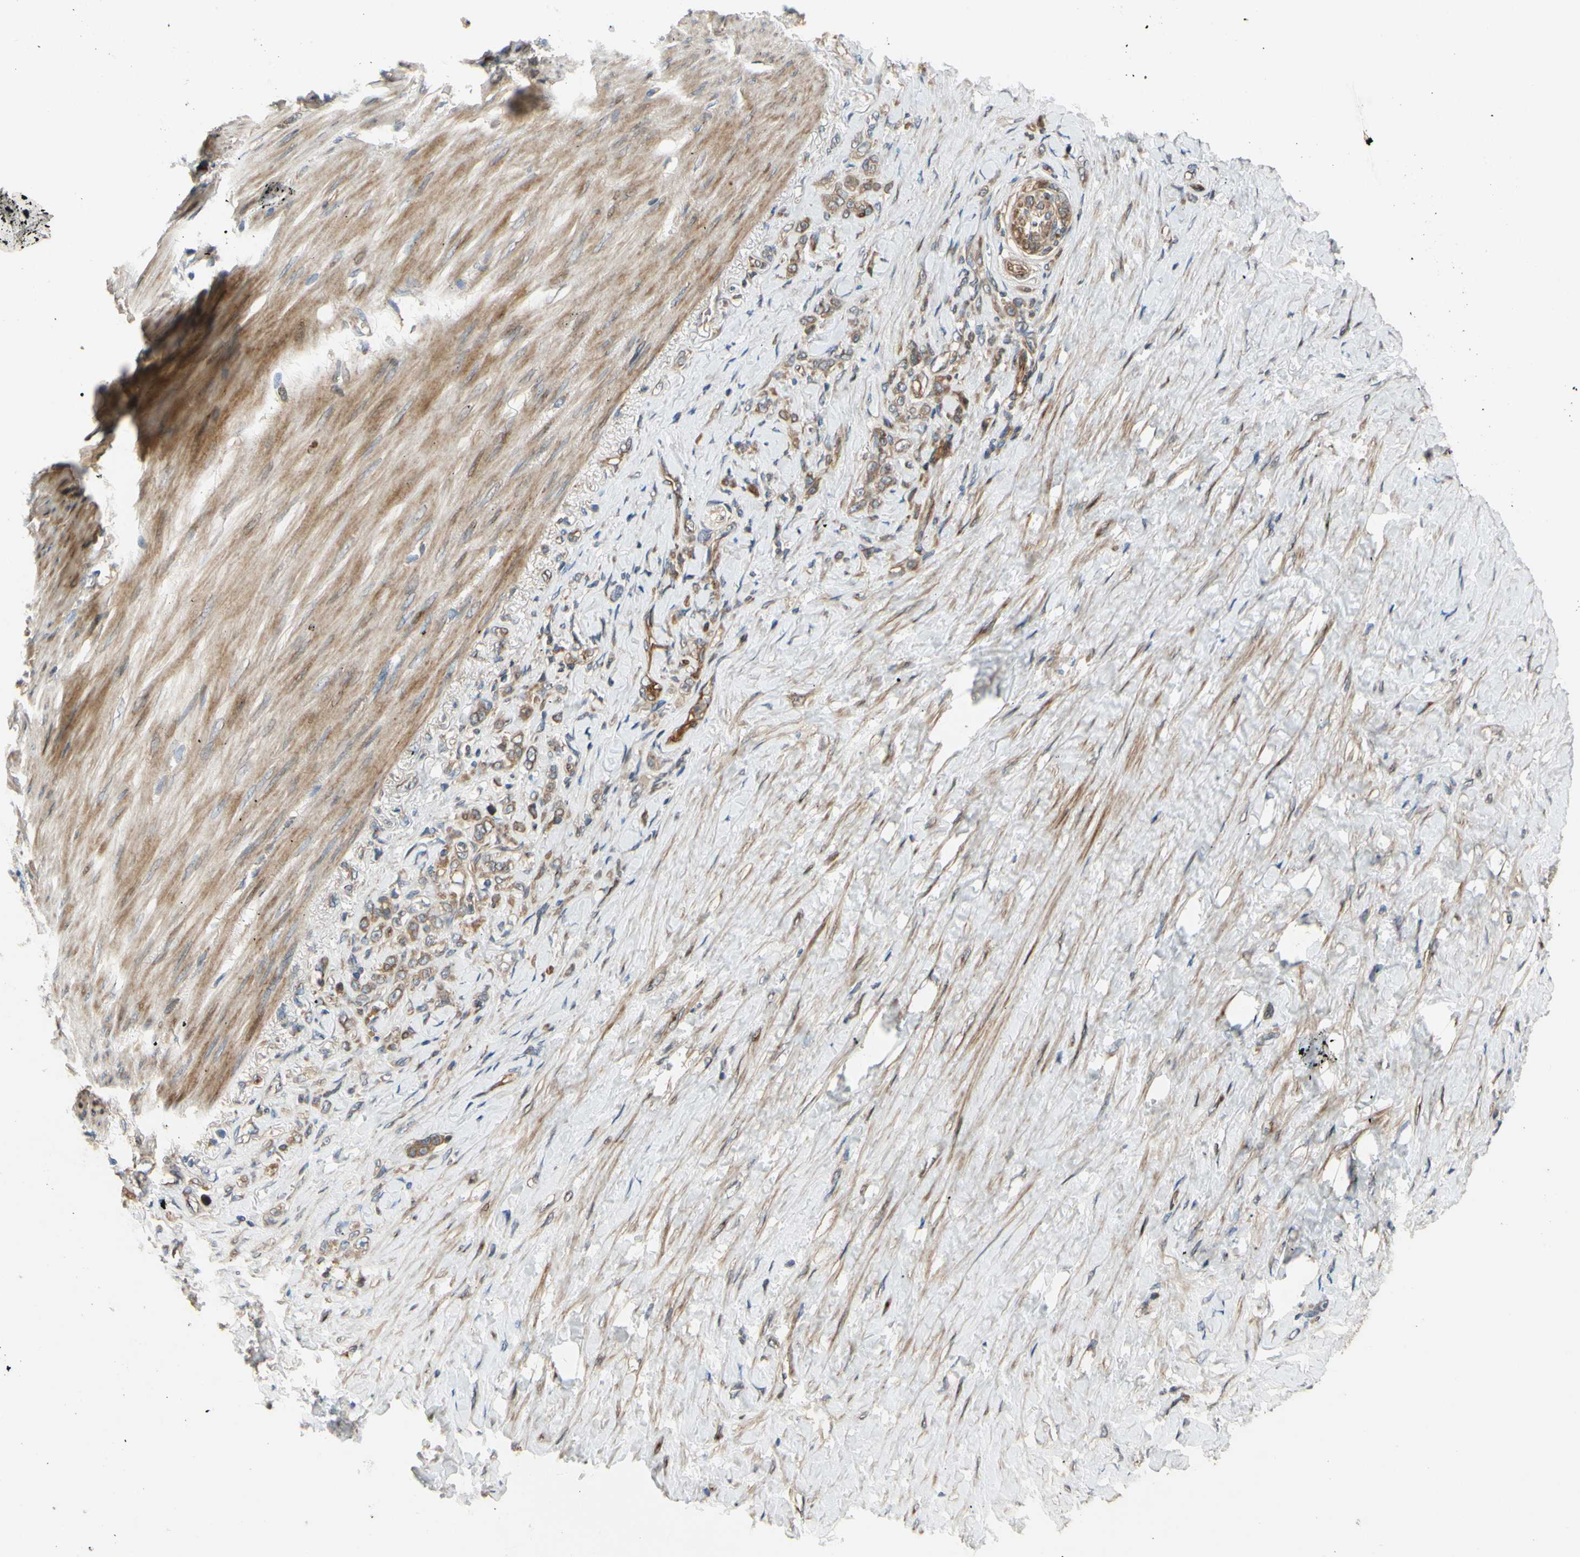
{"staining": {"intensity": "moderate", "quantity": ">75%", "location": "cytoplasmic/membranous"}, "tissue": "stomach cancer", "cell_type": "Tumor cells", "image_type": "cancer", "snomed": [{"axis": "morphology", "description": "Adenocarcinoma, NOS"}, {"axis": "topography", "description": "Stomach"}], "caption": "A micrograph of stomach cancer (adenocarcinoma) stained for a protein displays moderate cytoplasmic/membranous brown staining in tumor cells. Using DAB (brown) and hematoxylin (blue) stains, captured at high magnification using brightfield microscopy.", "gene": "SPTLC1", "patient": {"sex": "male", "age": 82}}